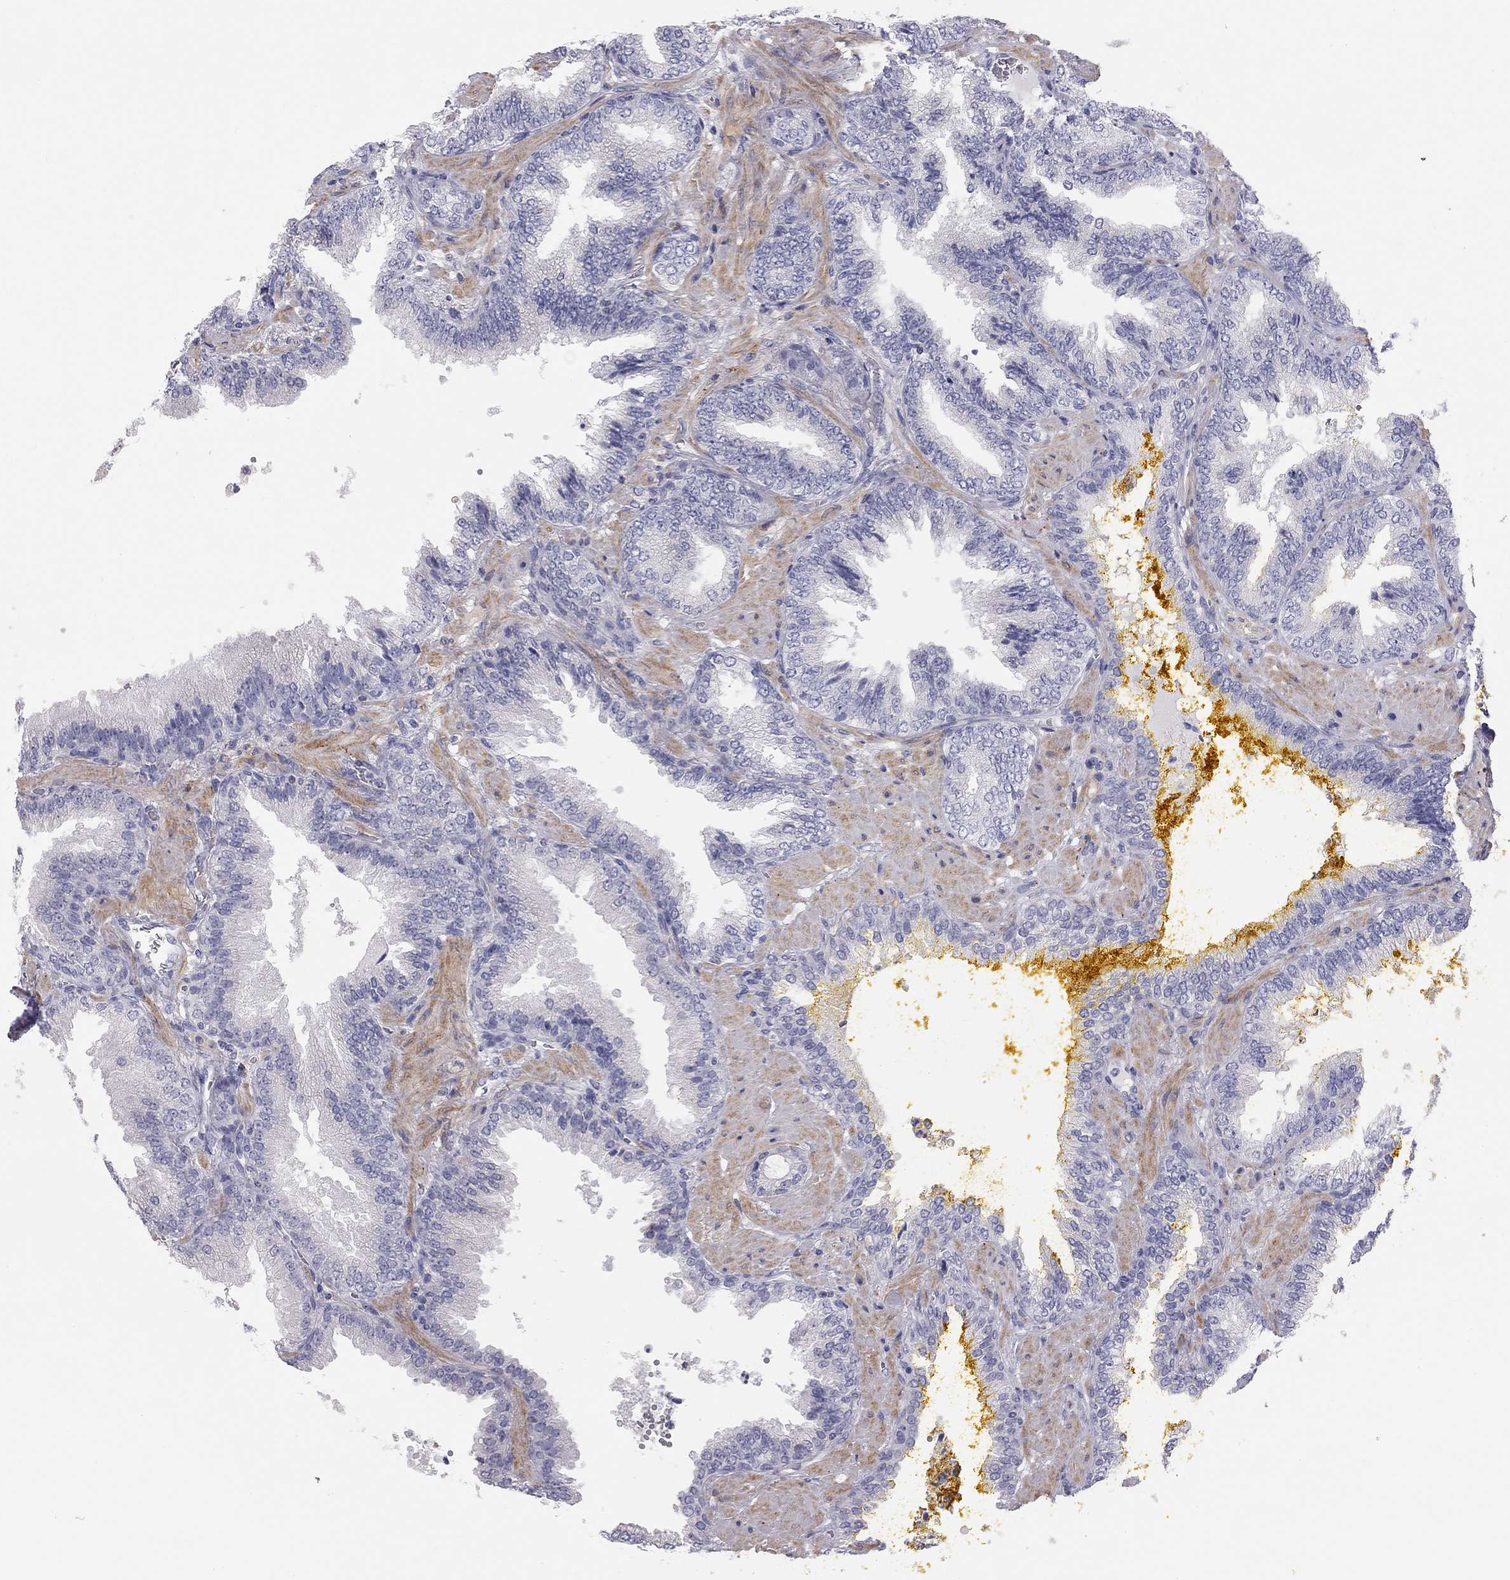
{"staining": {"intensity": "negative", "quantity": "none", "location": "none"}, "tissue": "prostate cancer", "cell_type": "Tumor cells", "image_type": "cancer", "snomed": [{"axis": "morphology", "description": "Adenocarcinoma, Low grade"}, {"axis": "topography", "description": "Prostate"}], "caption": "Prostate cancer was stained to show a protein in brown. There is no significant expression in tumor cells.", "gene": "ADCYAP1", "patient": {"sex": "male", "age": 68}}